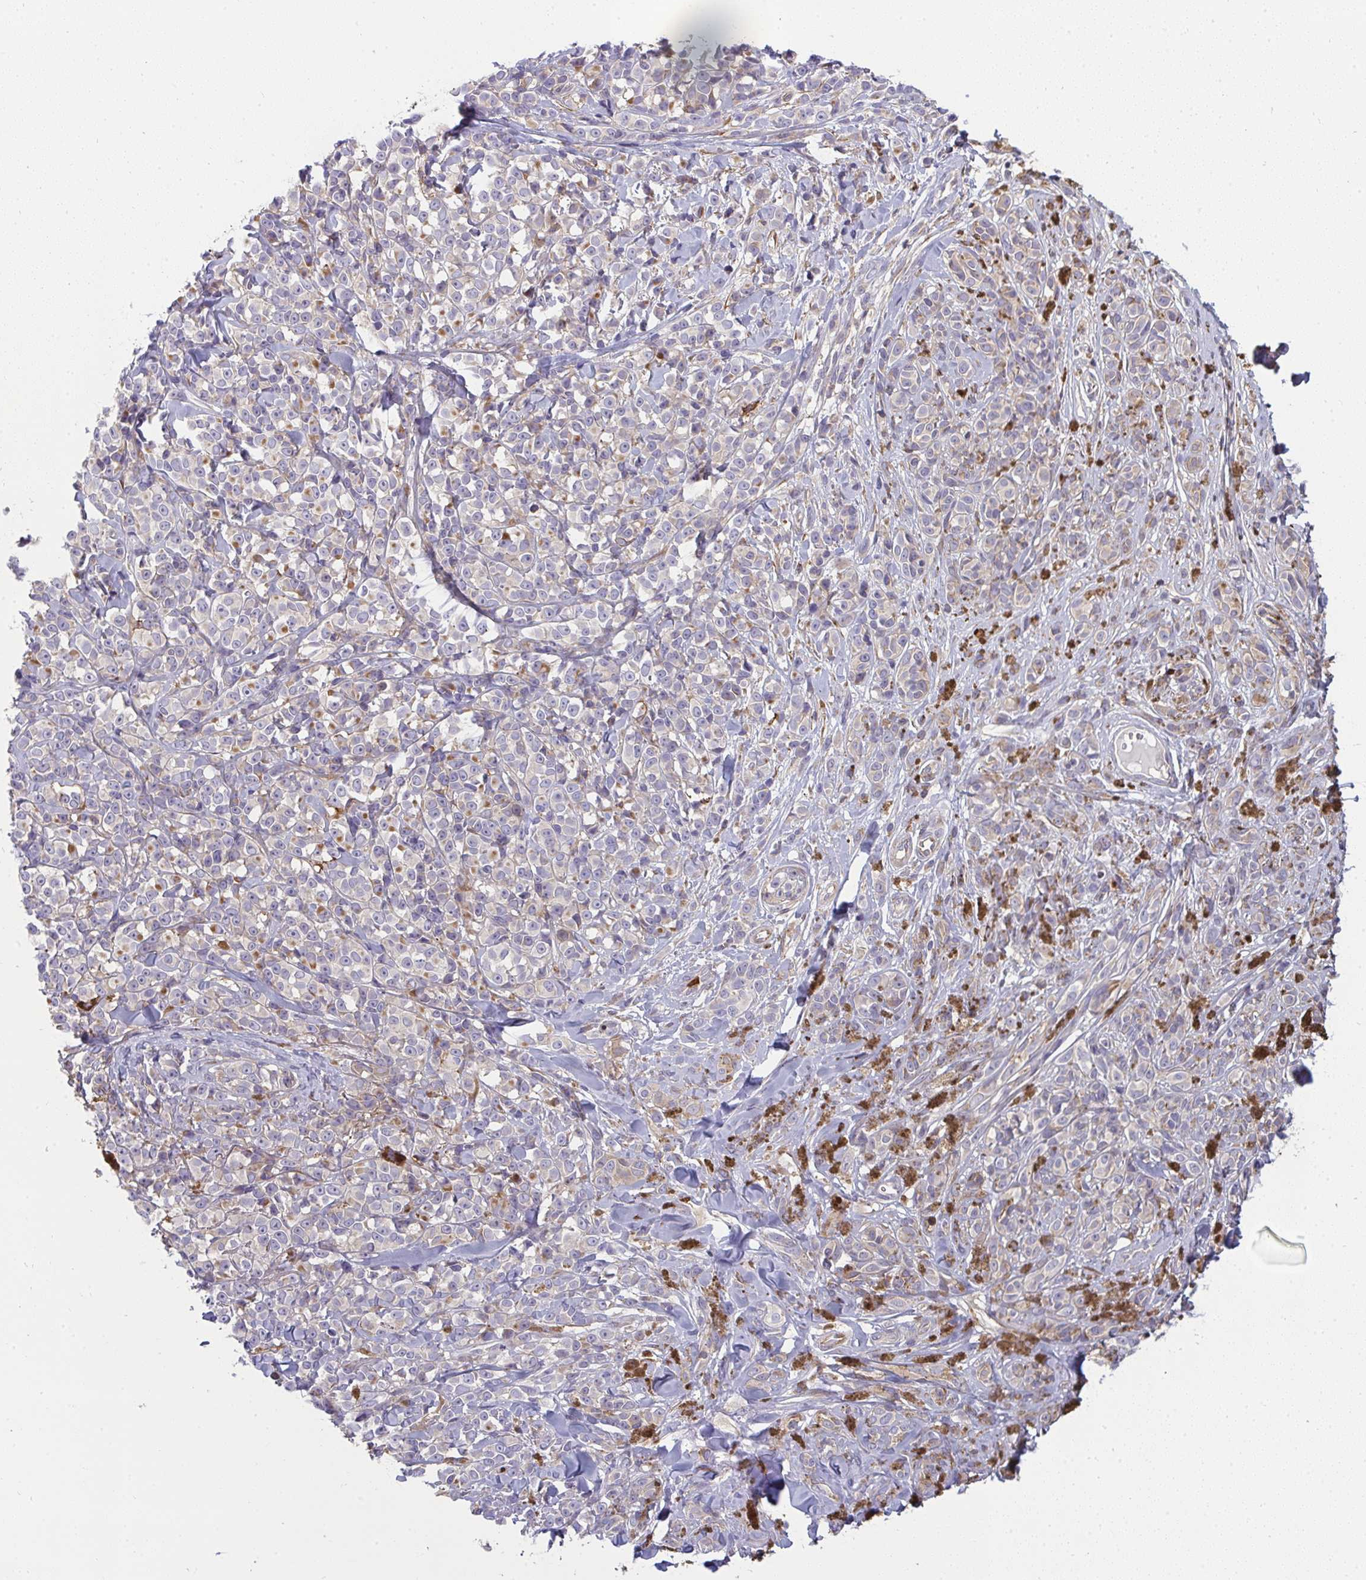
{"staining": {"intensity": "moderate", "quantity": "25%-75%", "location": "cytoplasmic/membranous"}, "tissue": "melanoma", "cell_type": "Tumor cells", "image_type": "cancer", "snomed": [{"axis": "morphology", "description": "Malignant melanoma, NOS"}, {"axis": "topography", "description": "Skin"}], "caption": "About 25%-75% of tumor cells in malignant melanoma exhibit moderate cytoplasmic/membranous protein expression as visualized by brown immunohistochemical staining.", "gene": "CSF3R", "patient": {"sex": "male", "age": 85}}